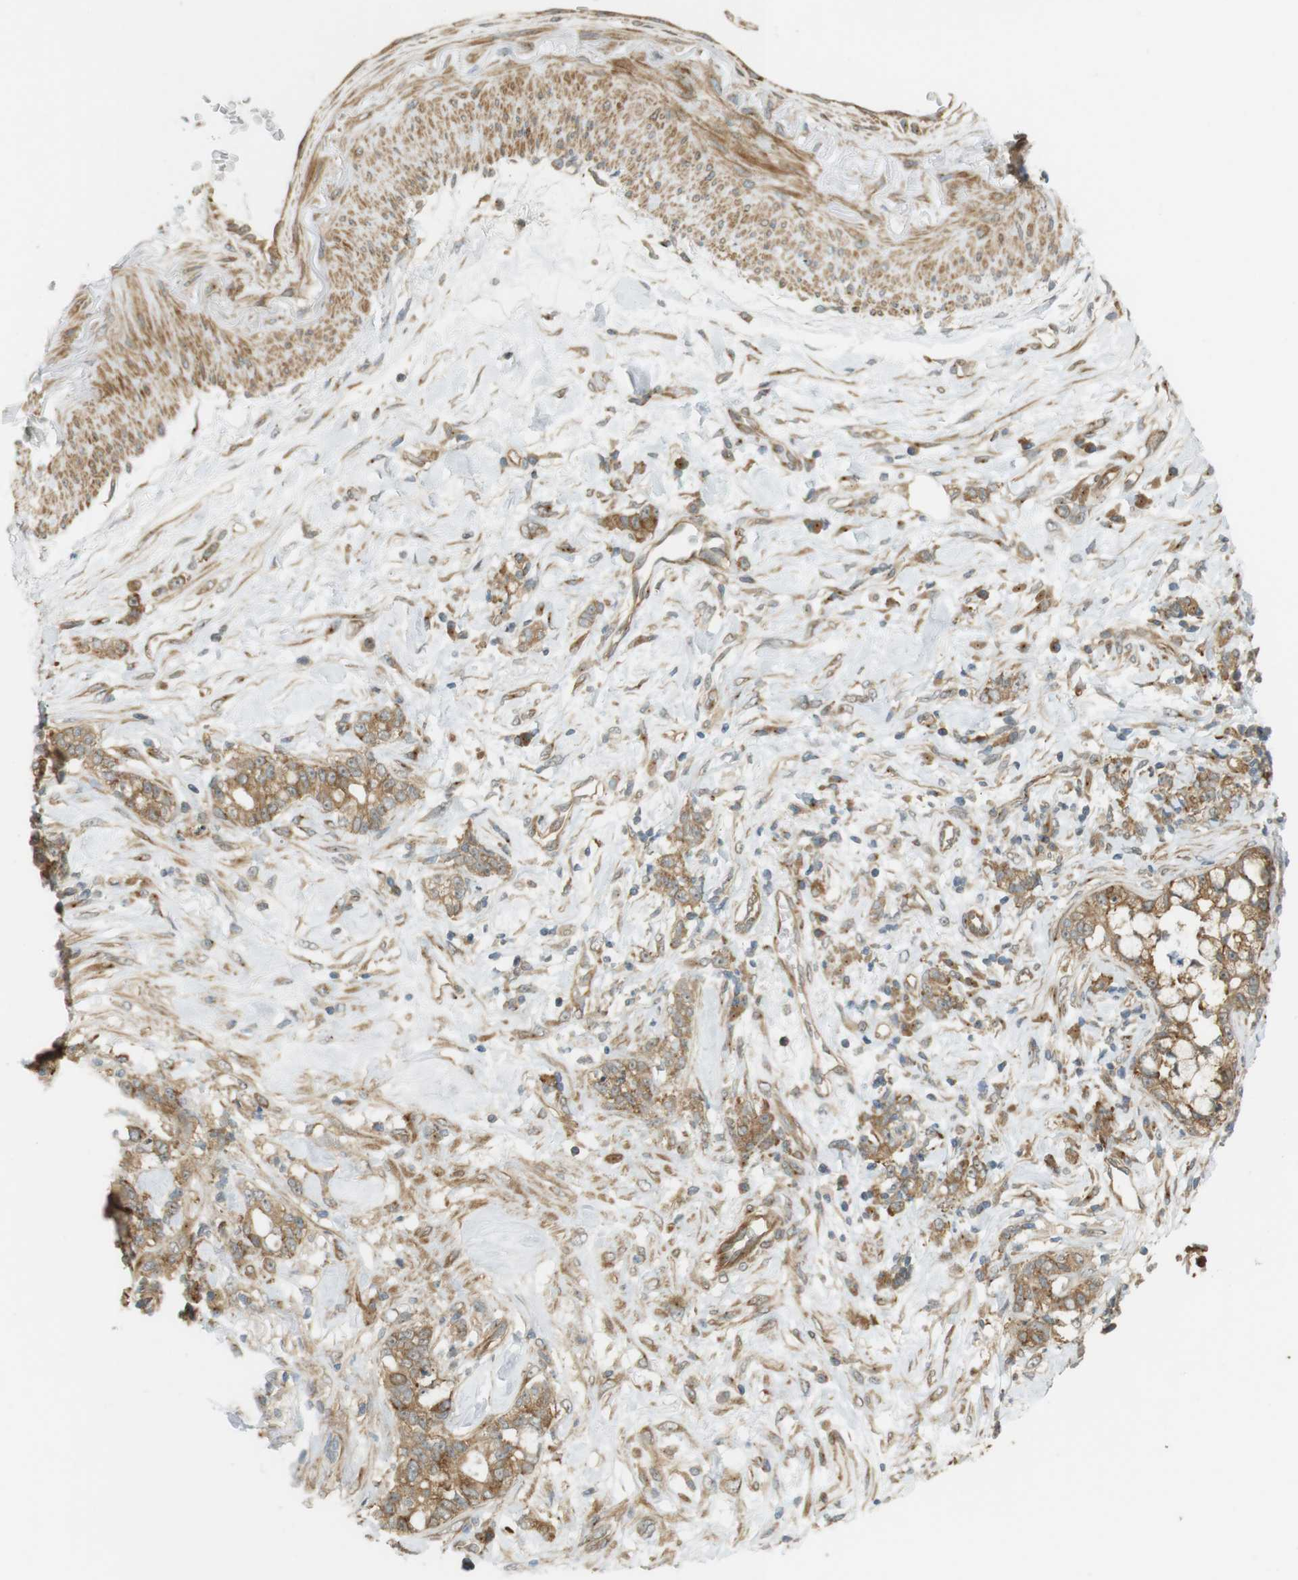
{"staining": {"intensity": "moderate", "quantity": ">75%", "location": "cytoplasmic/membranous,nuclear"}, "tissue": "stomach cancer", "cell_type": "Tumor cells", "image_type": "cancer", "snomed": [{"axis": "morphology", "description": "Adenocarcinoma, NOS"}, {"axis": "topography", "description": "Stomach, lower"}], "caption": "Stomach cancer (adenocarcinoma) stained for a protein exhibits moderate cytoplasmic/membranous and nuclear positivity in tumor cells.", "gene": "PA2G4", "patient": {"sex": "male", "age": 88}}